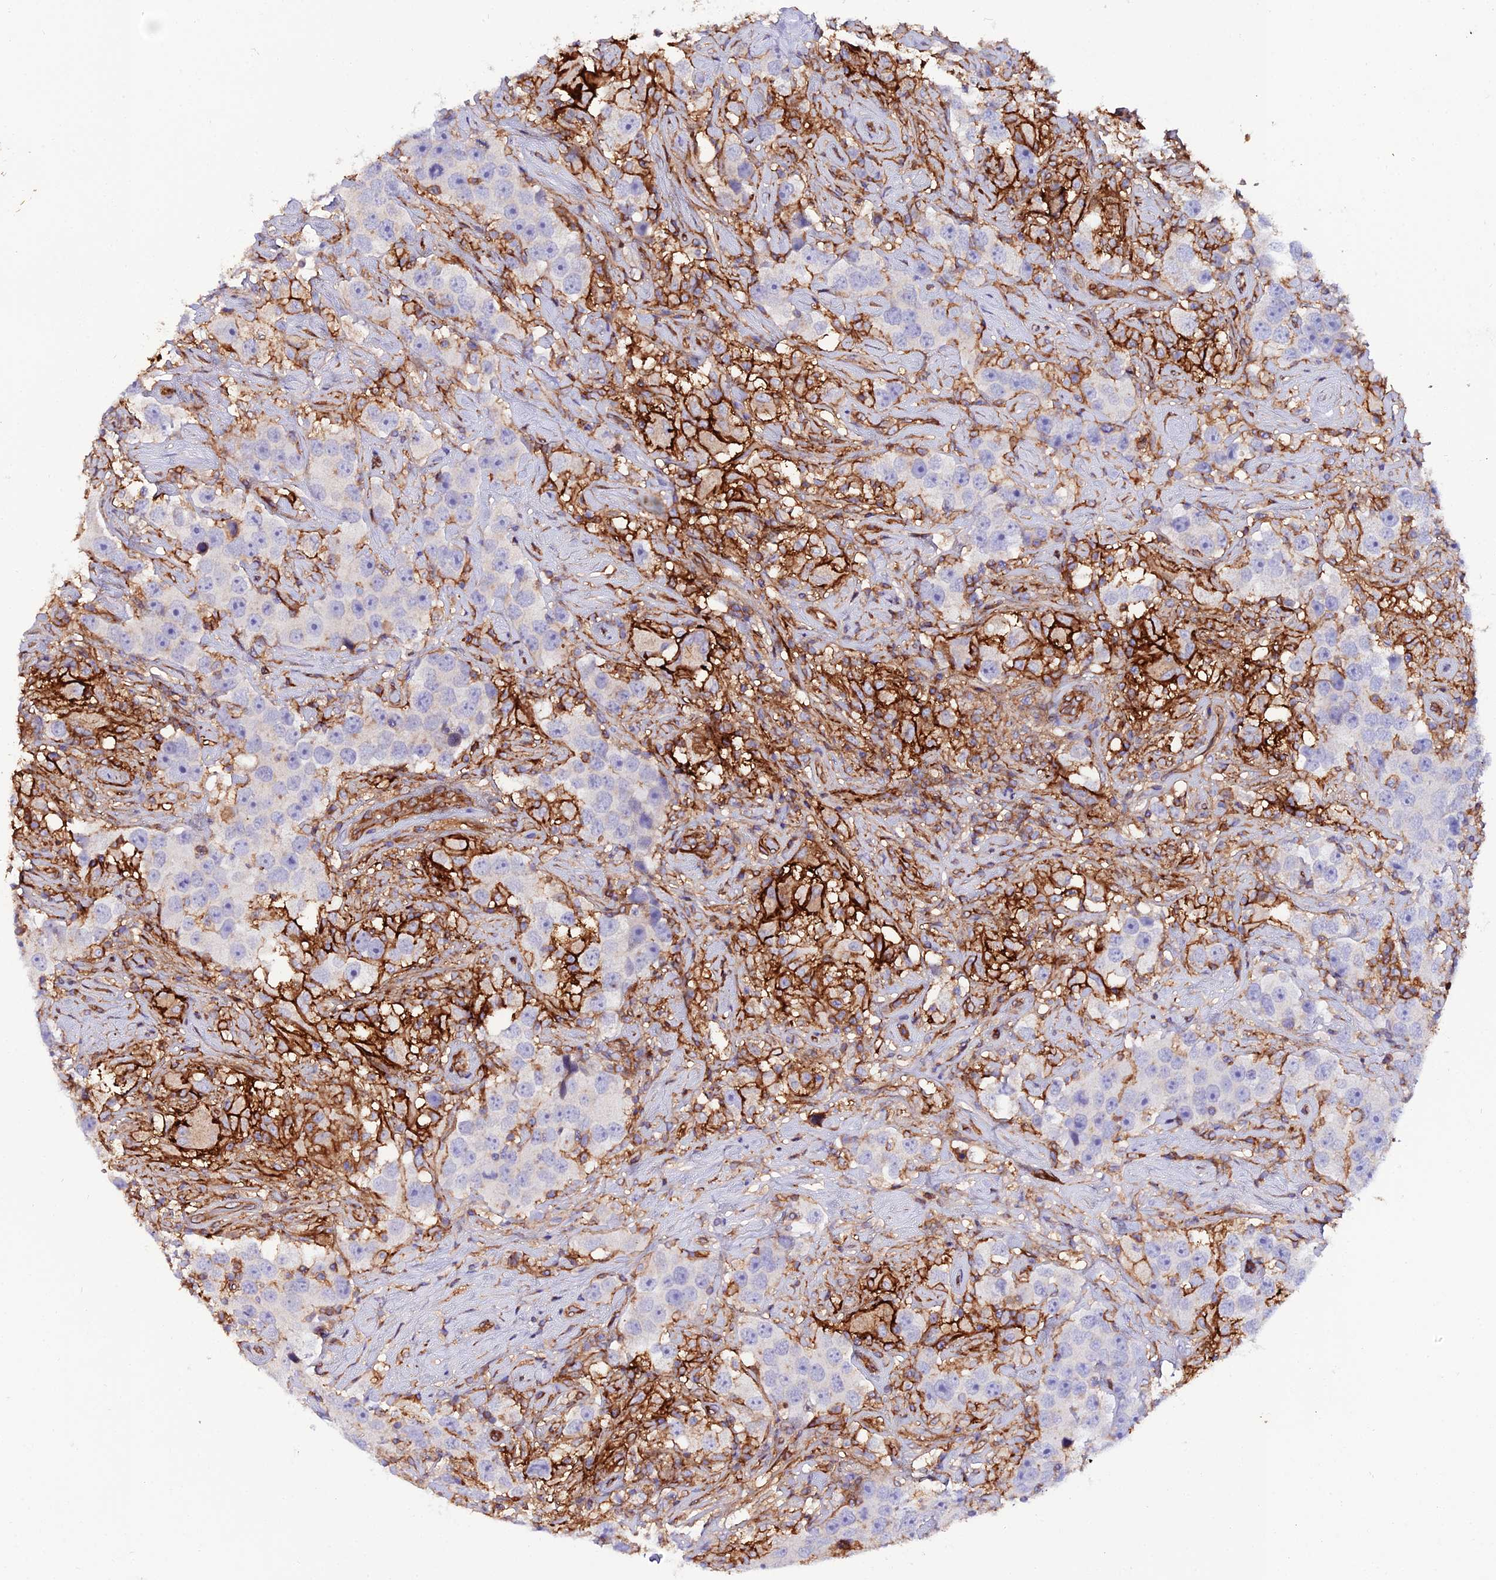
{"staining": {"intensity": "negative", "quantity": "none", "location": "none"}, "tissue": "testis cancer", "cell_type": "Tumor cells", "image_type": "cancer", "snomed": [{"axis": "morphology", "description": "Seminoma, NOS"}, {"axis": "topography", "description": "Testis"}], "caption": "The IHC micrograph has no significant positivity in tumor cells of testis seminoma tissue. (DAB immunohistochemistry visualized using brightfield microscopy, high magnification).", "gene": "TRPV2", "patient": {"sex": "male", "age": 49}}